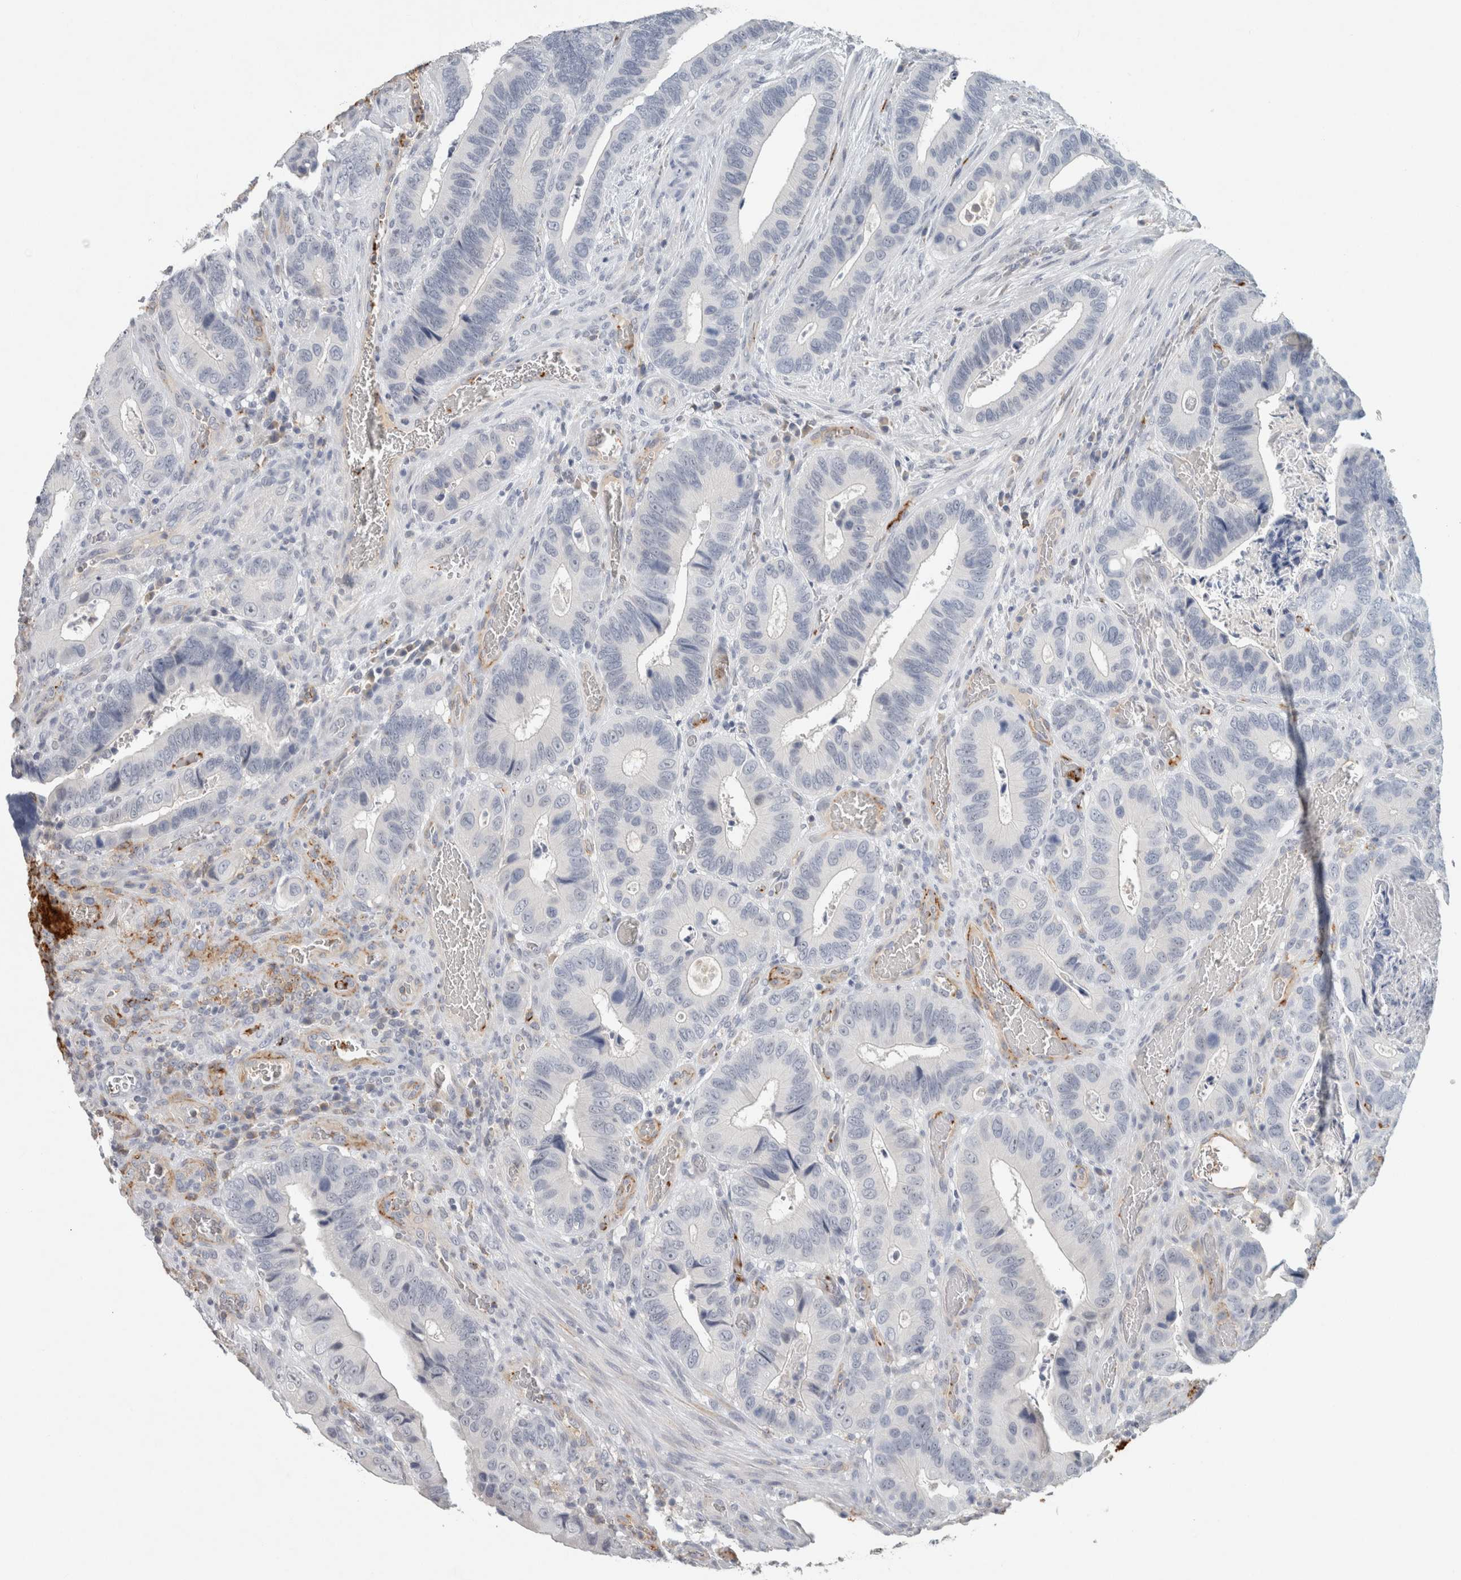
{"staining": {"intensity": "negative", "quantity": "none", "location": "none"}, "tissue": "colorectal cancer", "cell_type": "Tumor cells", "image_type": "cancer", "snomed": [{"axis": "morphology", "description": "Adenocarcinoma, NOS"}, {"axis": "topography", "description": "Colon"}], "caption": "IHC of human colorectal cancer (adenocarcinoma) shows no positivity in tumor cells.", "gene": "CD36", "patient": {"sex": "male", "age": 72}}